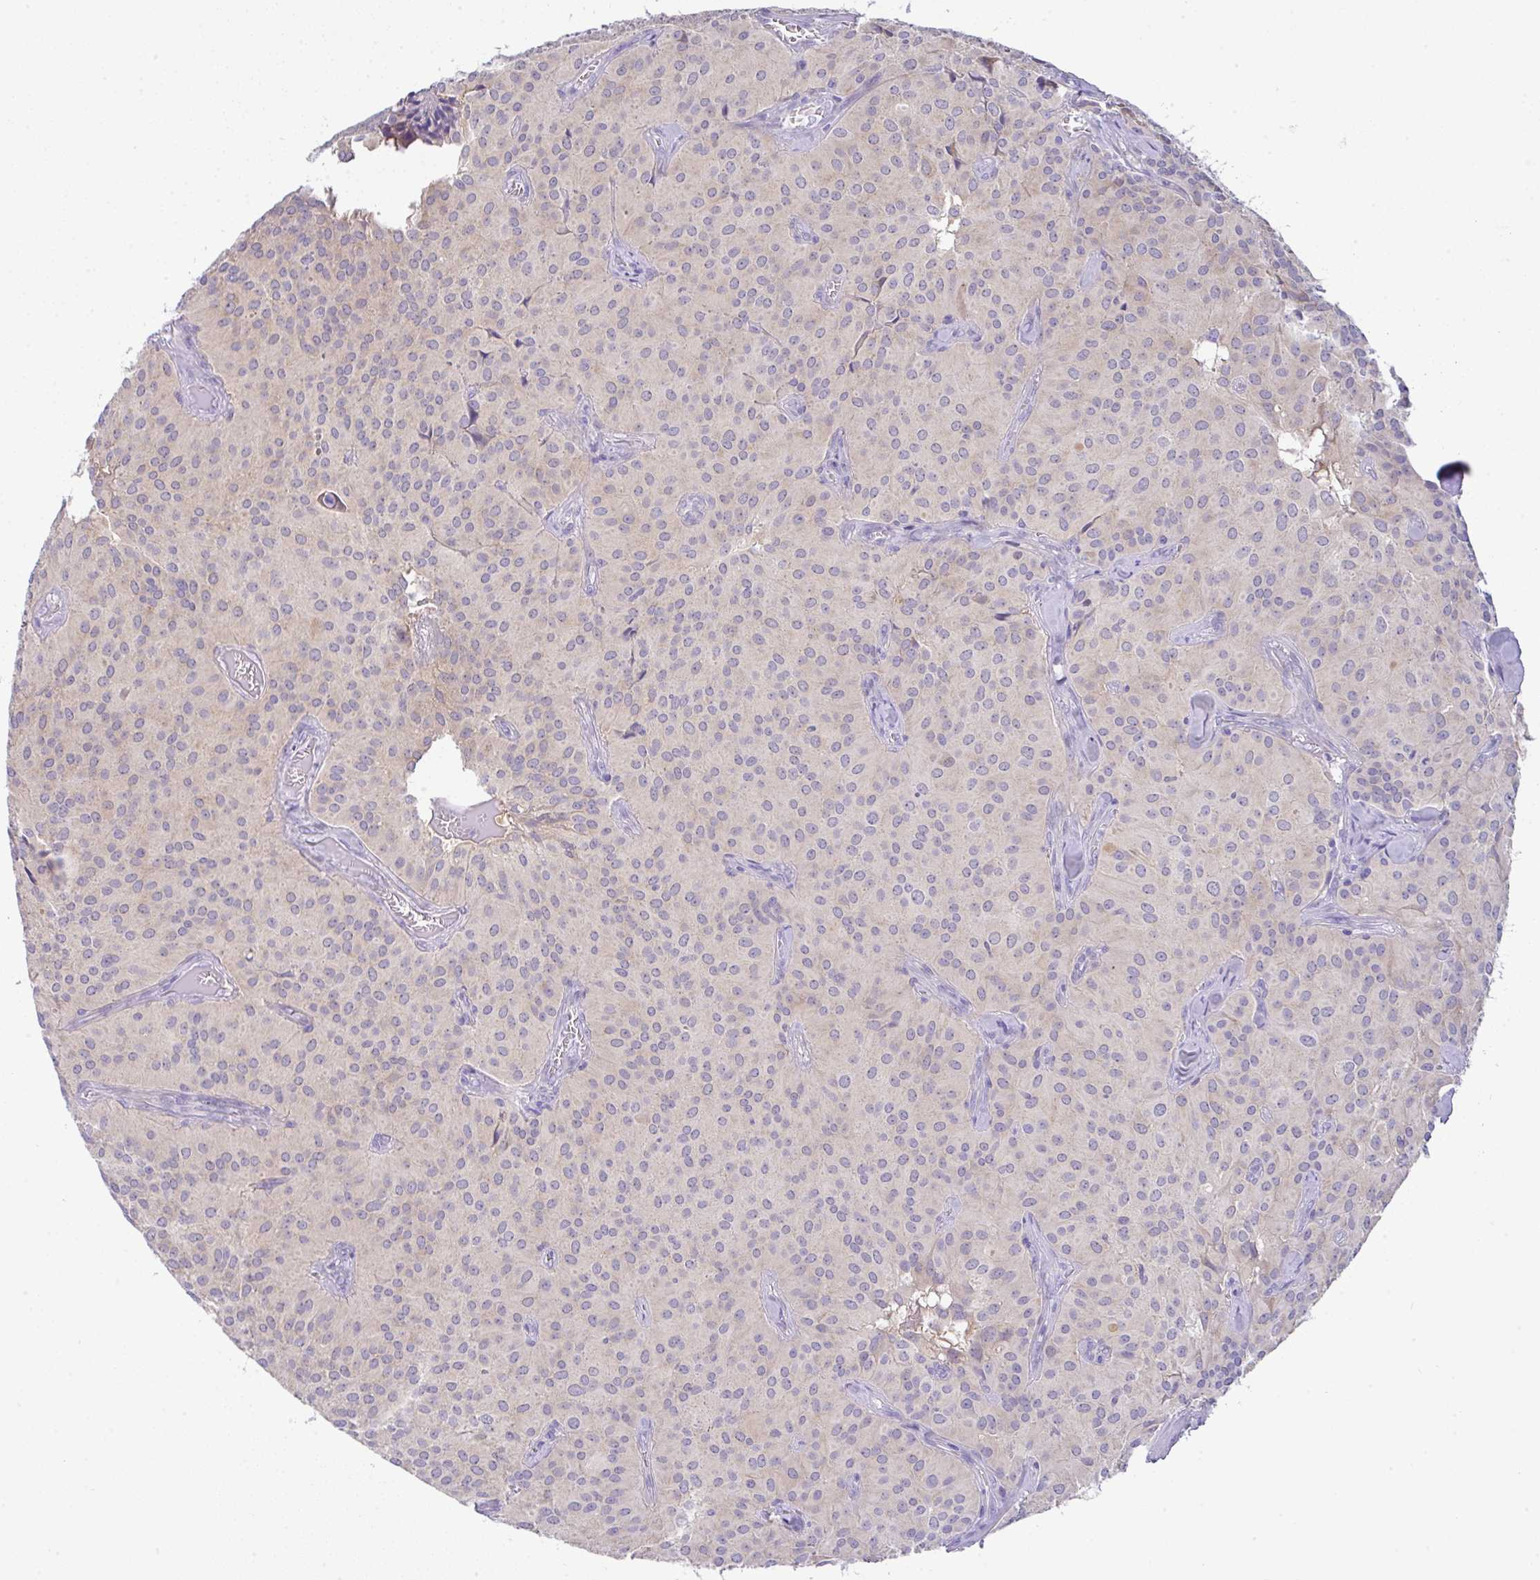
{"staining": {"intensity": "negative", "quantity": "none", "location": "none"}, "tissue": "glioma", "cell_type": "Tumor cells", "image_type": "cancer", "snomed": [{"axis": "morphology", "description": "Glioma, malignant, Low grade"}, {"axis": "topography", "description": "Brain"}], "caption": "An immunohistochemistry histopathology image of glioma is shown. There is no staining in tumor cells of glioma.", "gene": "SERPINE3", "patient": {"sex": "male", "age": 42}}